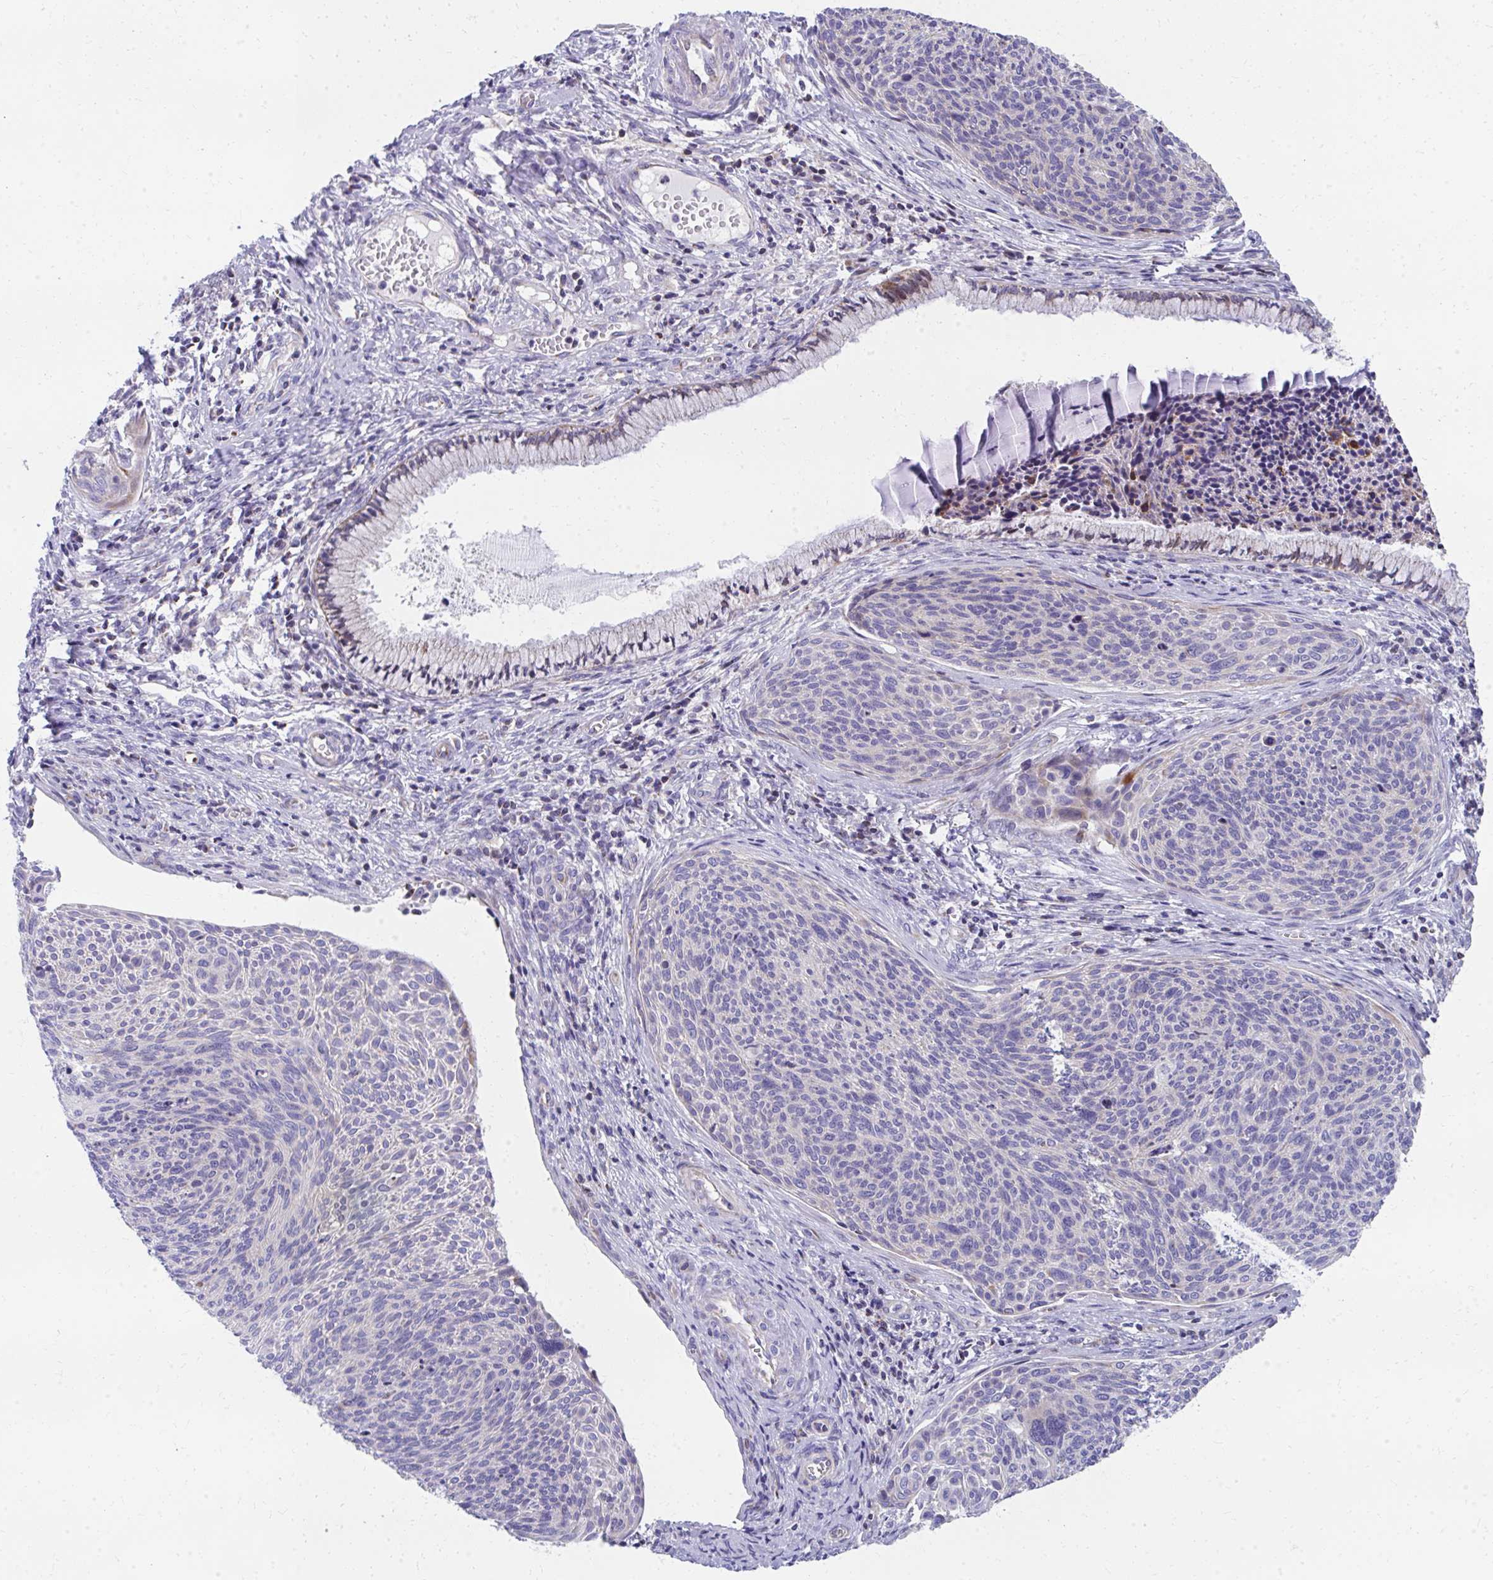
{"staining": {"intensity": "weak", "quantity": "25%-75%", "location": "cytoplasmic/membranous"}, "tissue": "cervical cancer", "cell_type": "Tumor cells", "image_type": "cancer", "snomed": [{"axis": "morphology", "description": "Squamous cell carcinoma, NOS"}, {"axis": "topography", "description": "Cervix"}], "caption": "There is low levels of weak cytoplasmic/membranous staining in tumor cells of cervical cancer (squamous cell carcinoma), as demonstrated by immunohistochemical staining (brown color).", "gene": "IL37", "patient": {"sex": "female", "age": 49}}